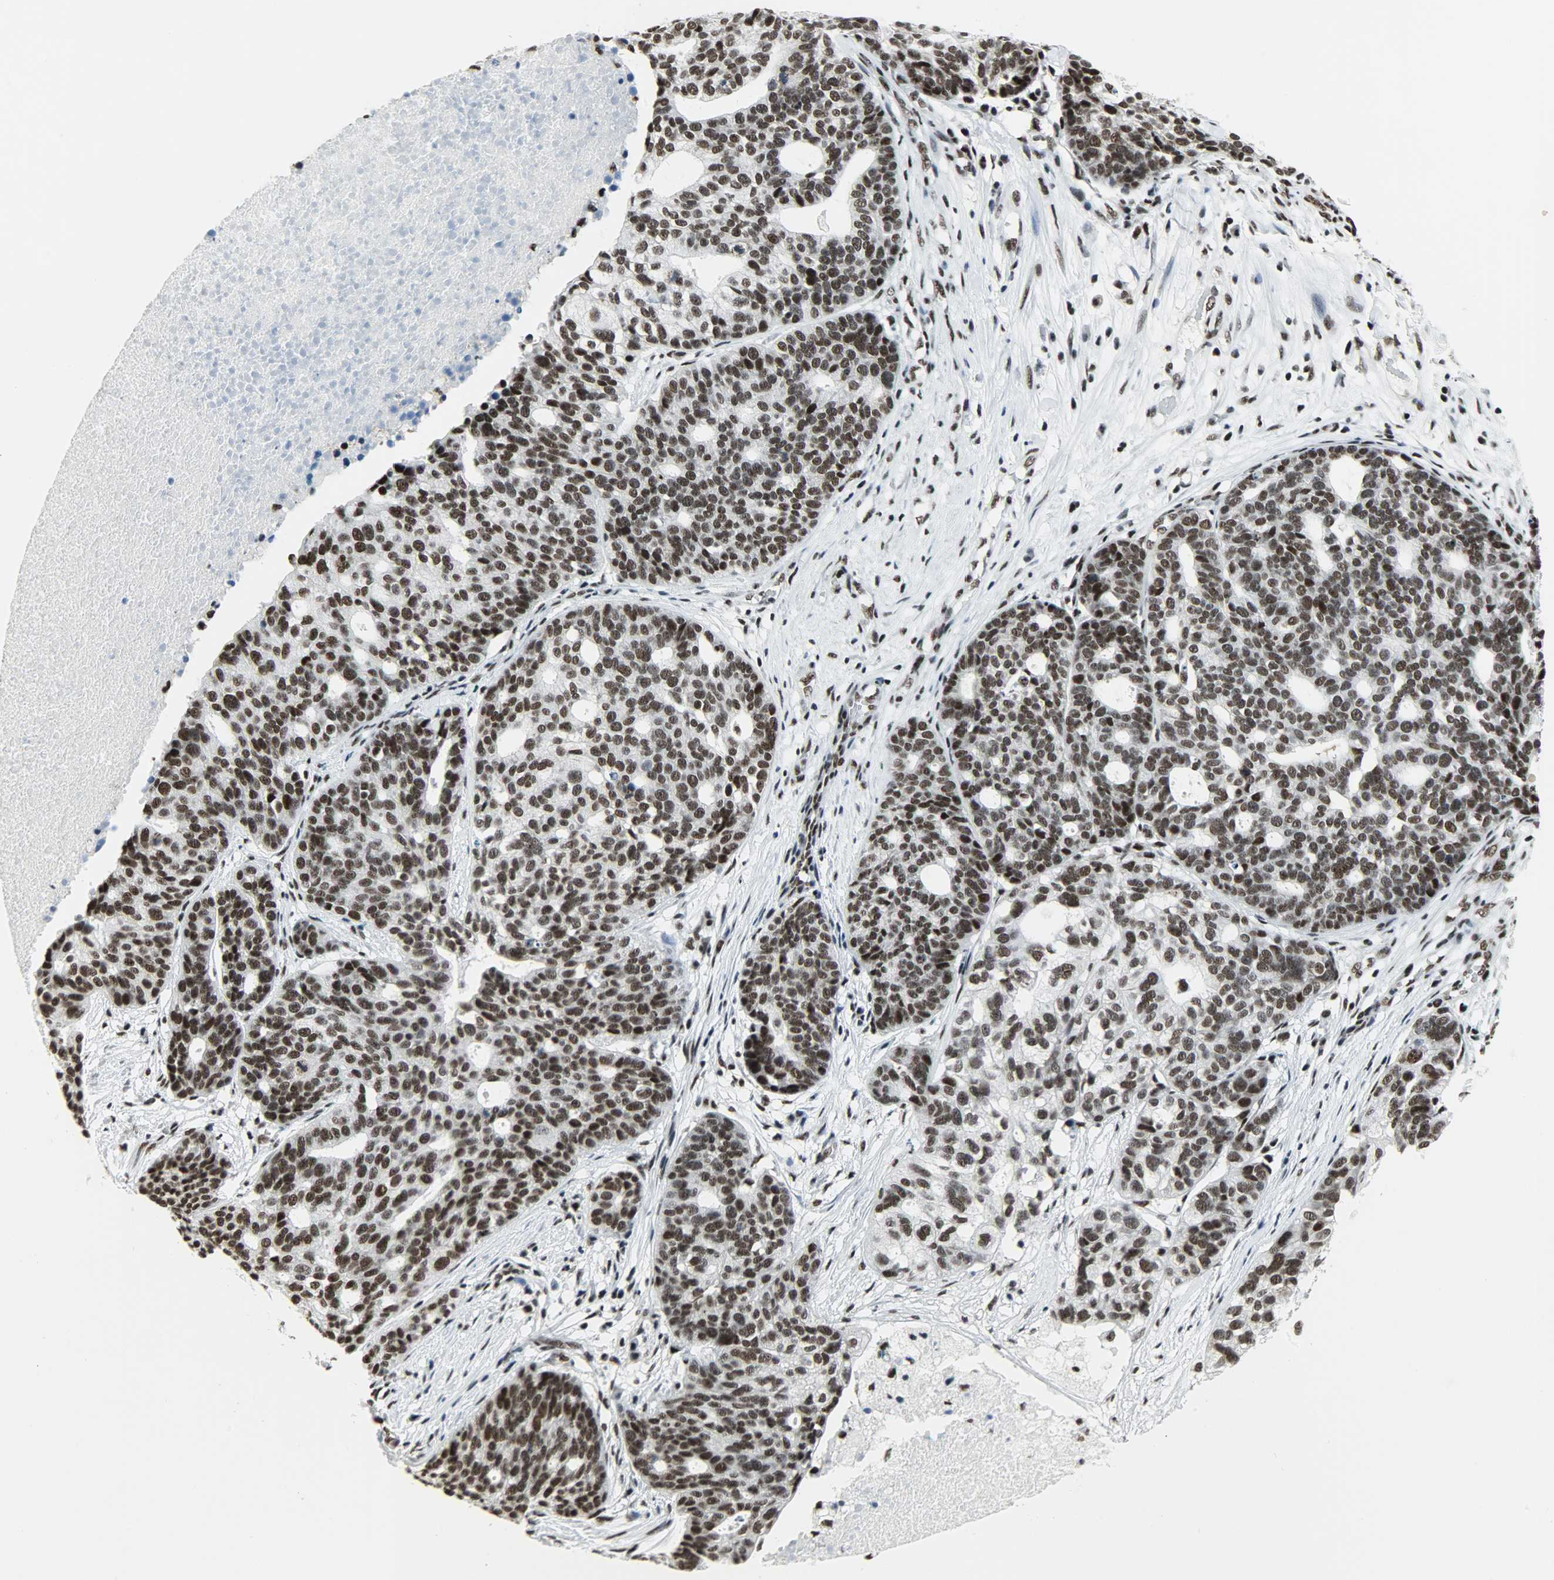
{"staining": {"intensity": "strong", "quantity": ">75%", "location": "nuclear"}, "tissue": "ovarian cancer", "cell_type": "Tumor cells", "image_type": "cancer", "snomed": [{"axis": "morphology", "description": "Cystadenocarcinoma, serous, NOS"}, {"axis": "topography", "description": "Ovary"}], "caption": "IHC of serous cystadenocarcinoma (ovarian) demonstrates high levels of strong nuclear staining in about >75% of tumor cells. Using DAB (brown) and hematoxylin (blue) stains, captured at high magnification using brightfield microscopy.", "gene": "SNRPA", "patient": {"sex": "female", "age": 59}}